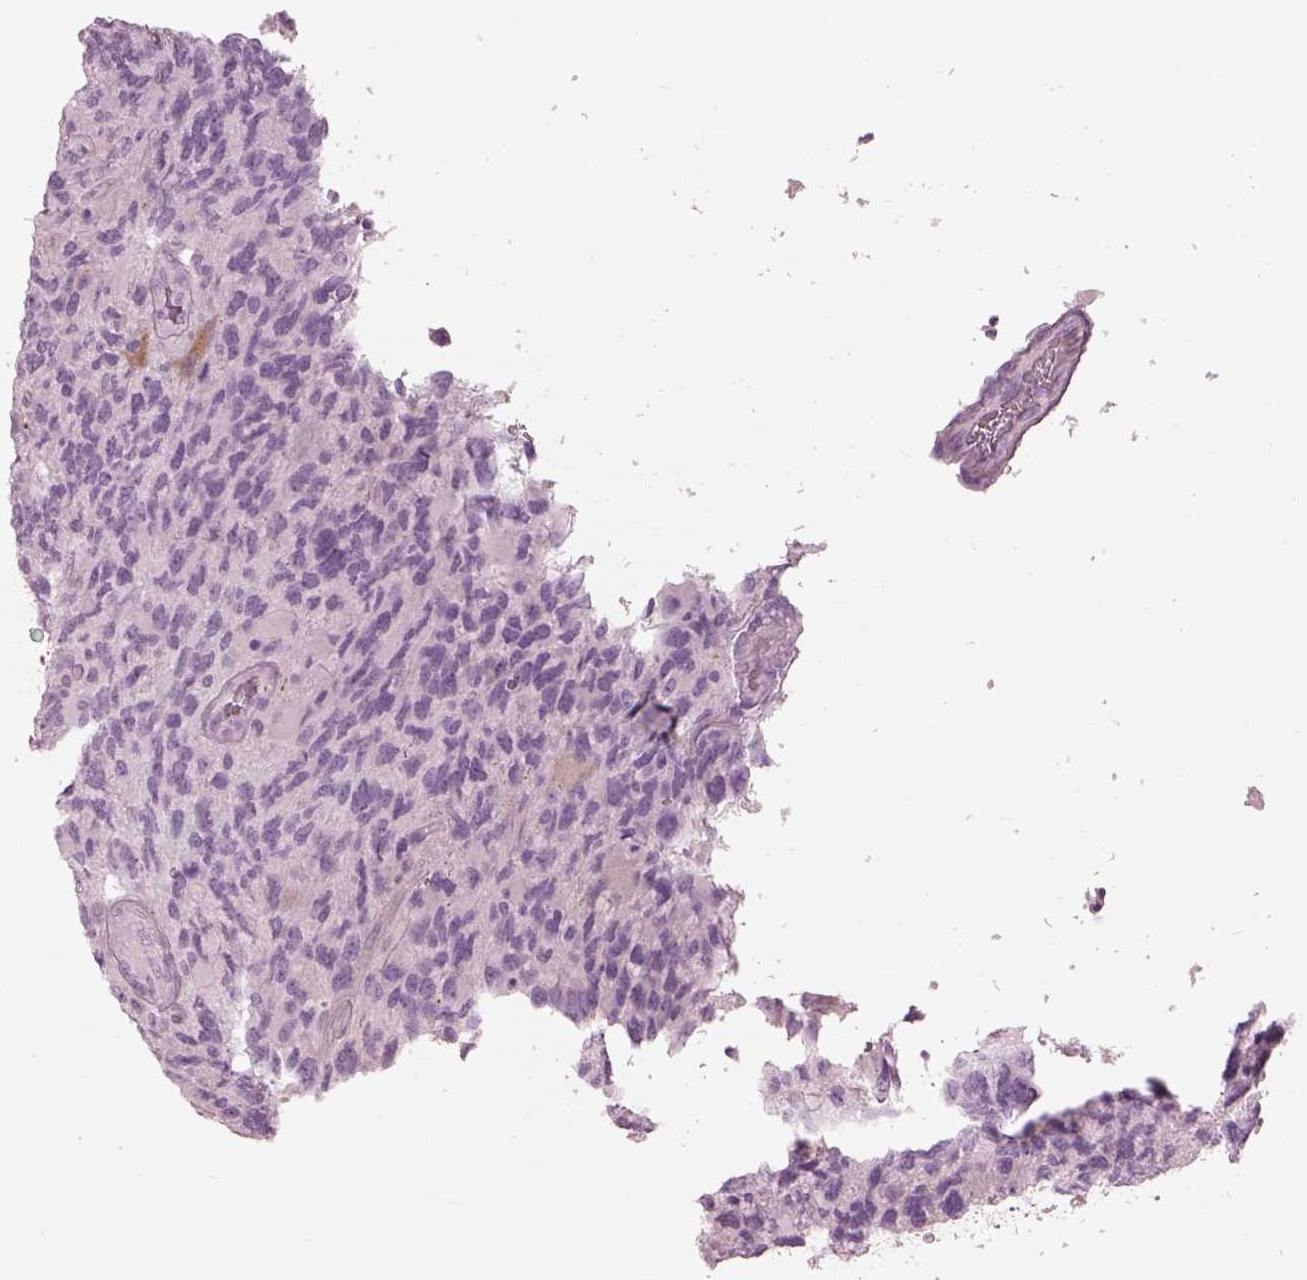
{"staining": {"intensity": "negative", "quantity": "none", "location": "none"}, "tissue": "glioma", "cell_type": "Tumor cells", "image_type": "cancer", "snomed": [{"axis": "morphology", "description": "Glioma, malignant, High grade"}, {"axis": "topography", "description": "Brain"}], "caption": "Tumor cells show no significant expression in malignant glioma (high-grade).", "gene": "HYDIN", "patient": {"sex": "female", "age": 71}}